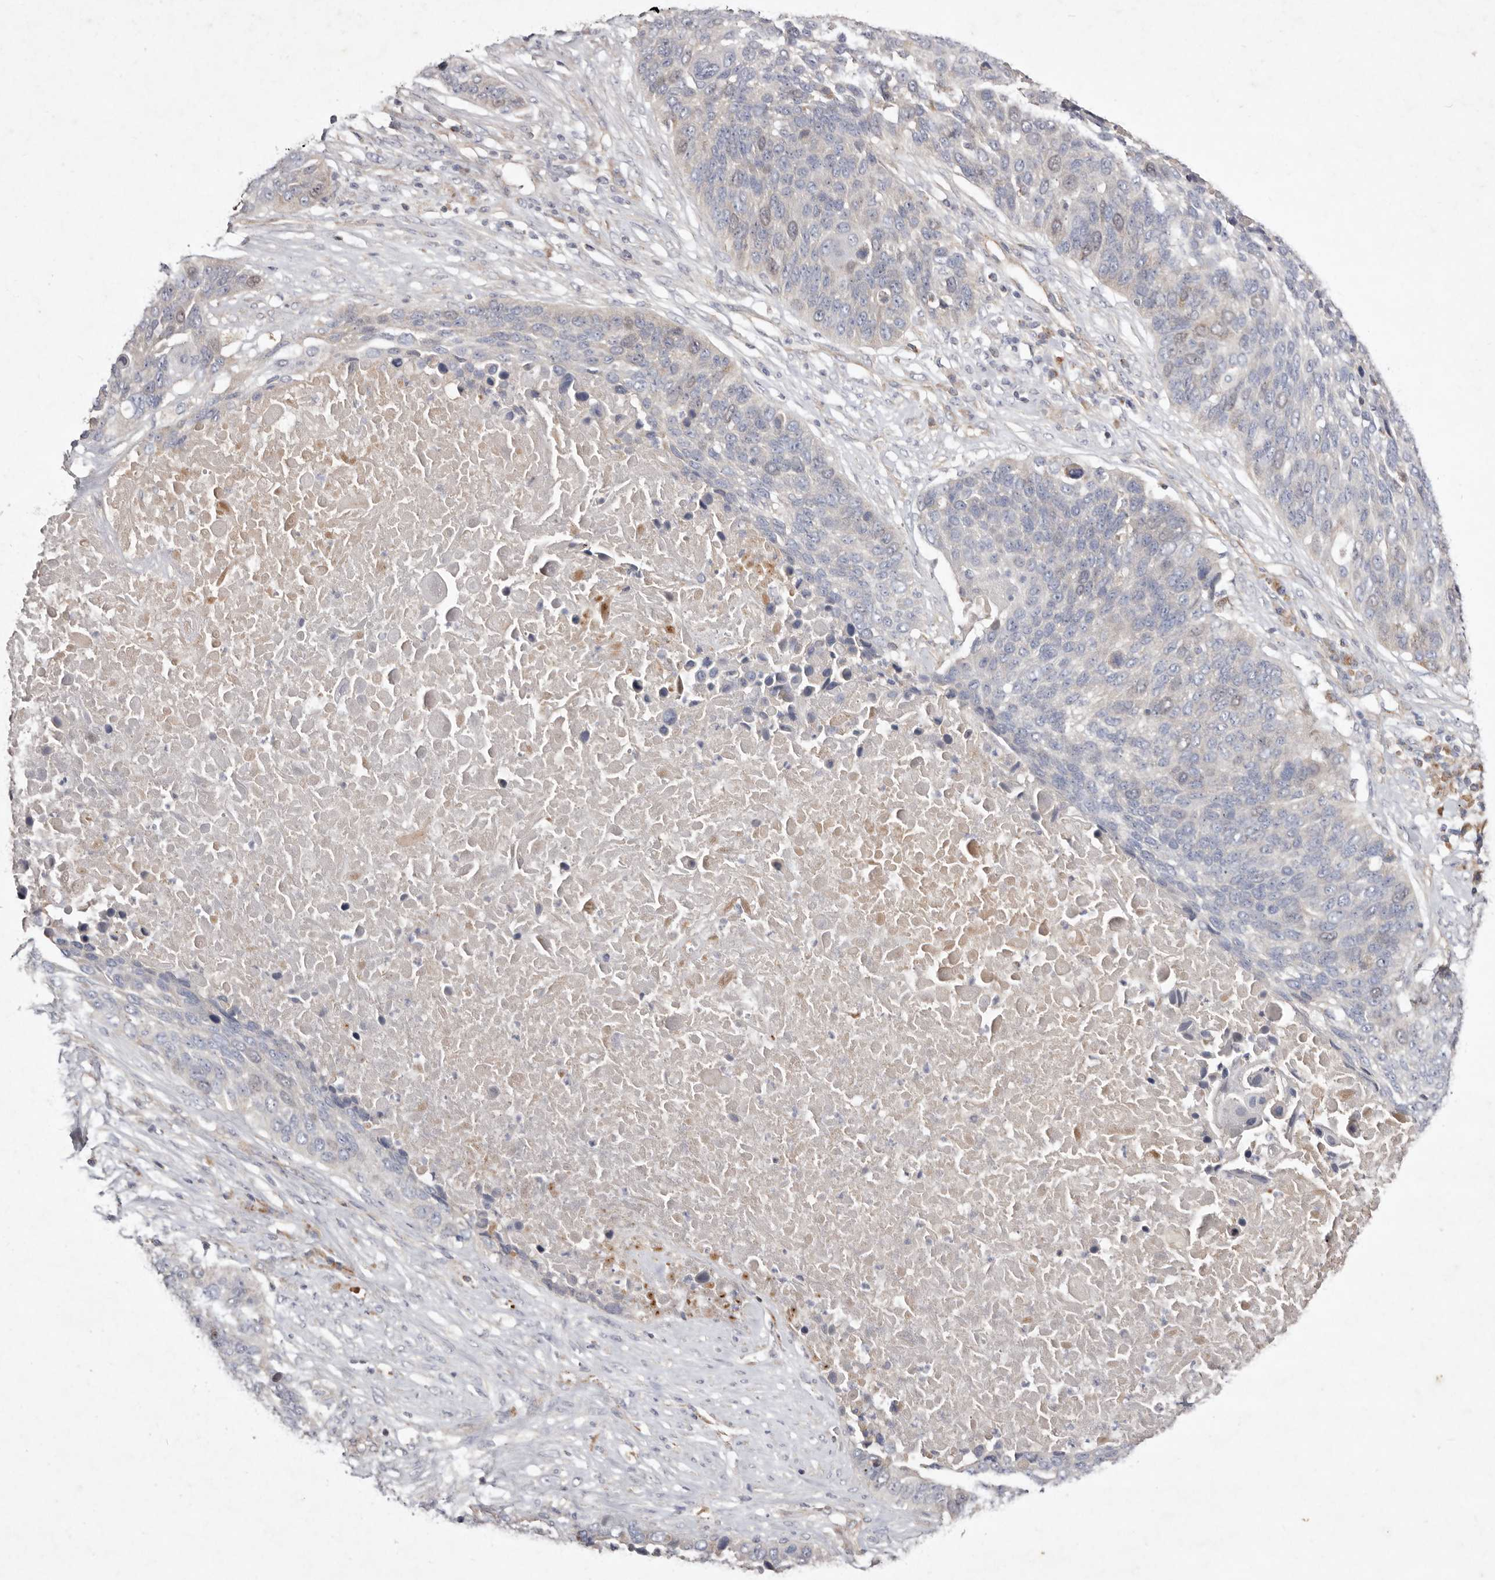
{"staining": {"intensity": "negative", "quantity": "none", "location": "none"}, "tissue": "lung cancer", "cell_type": "Tumor cells", "image_type": "cancer", "snomed": [{"axis": "morphology", "description": "Squamous cell carcinoma, NOS"}, {"axis": "topography", "description": "Lung"}], "caption": "Tumor cells are negative for protein expression in human lung cancer.", "gene": "SLC25A20", "patient": {"sex": "male", "age": 66}}